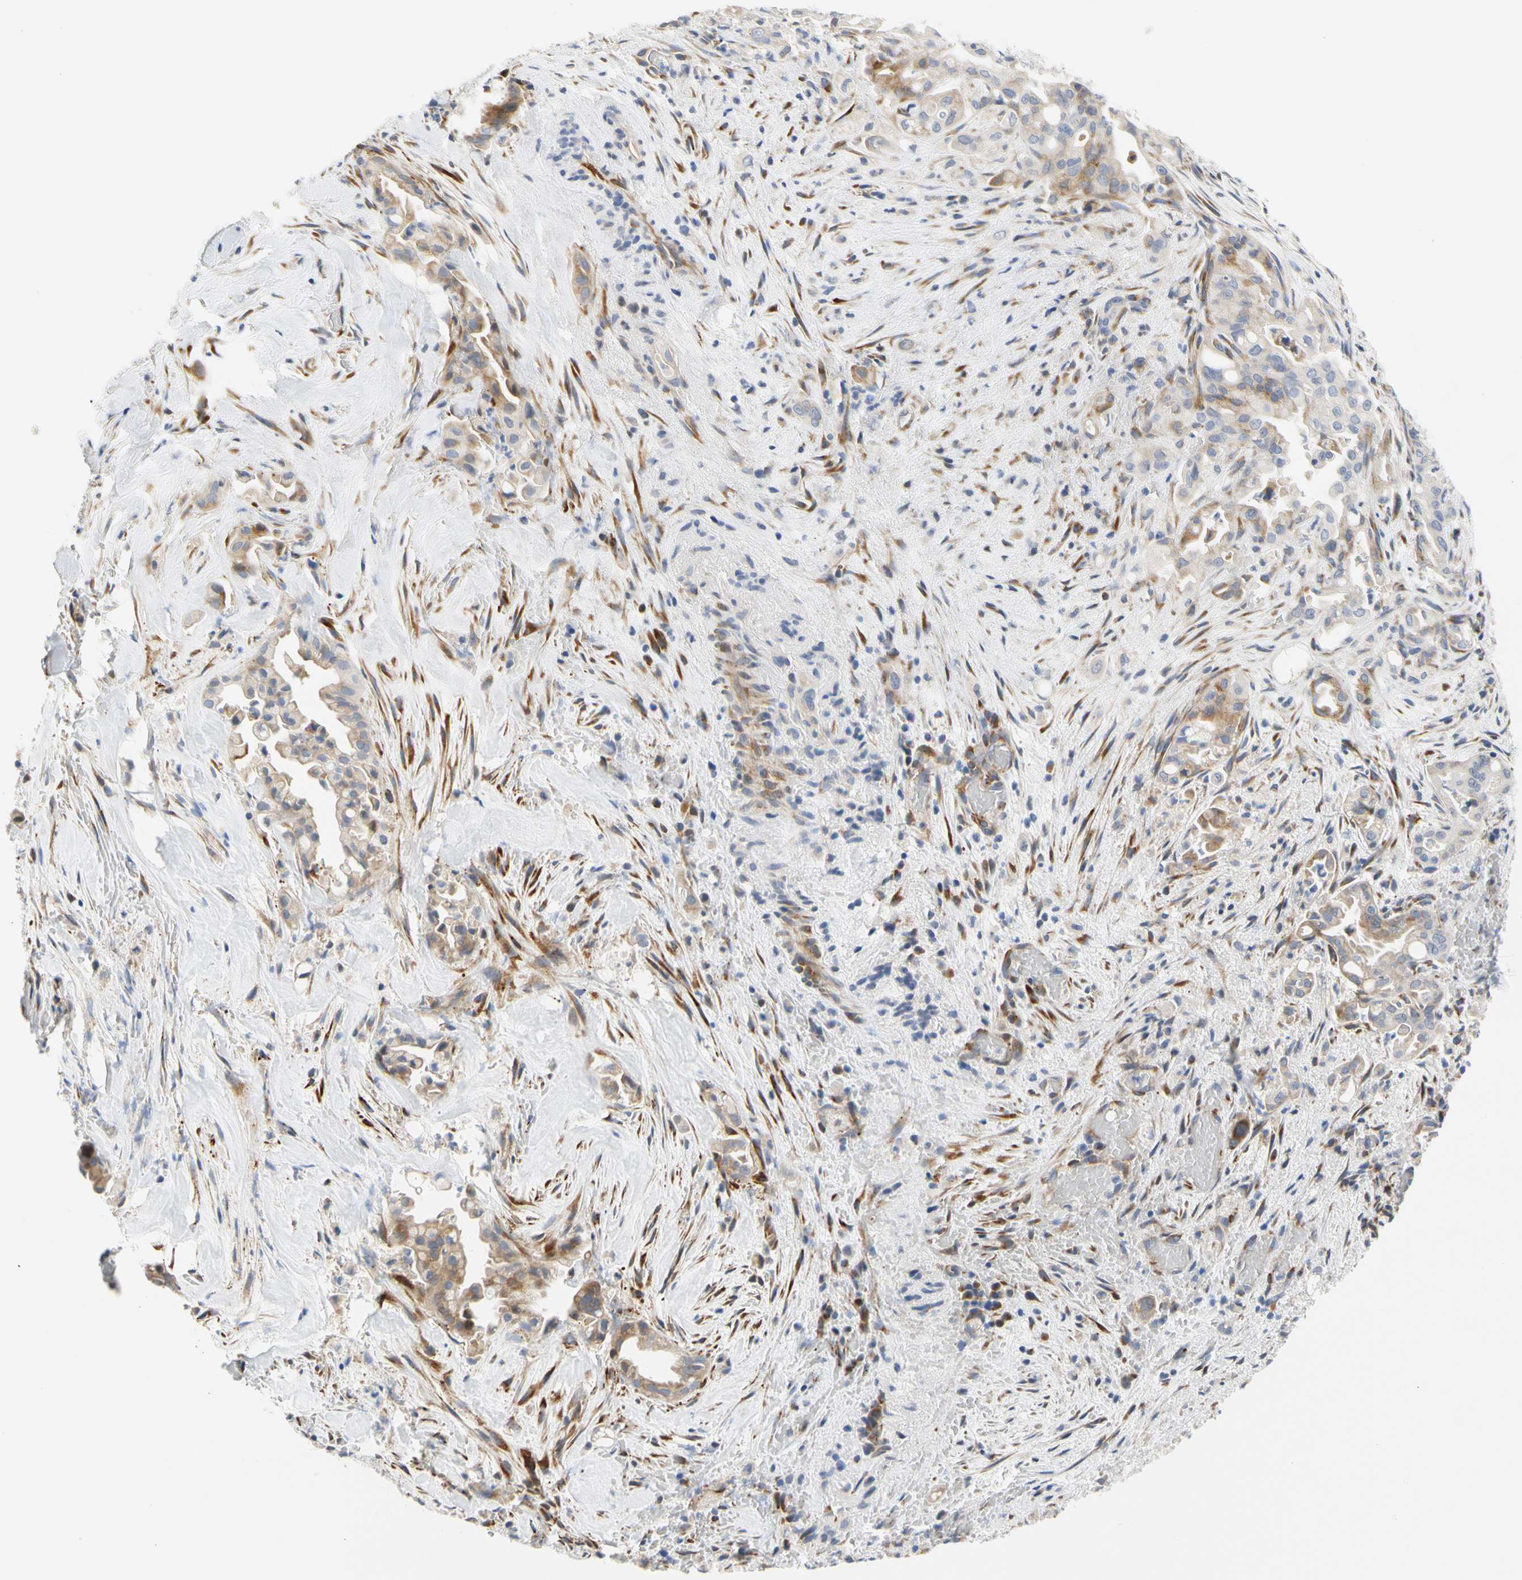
{"staining": {"intensity": "moderate", "quantity": "25%-75%", "location": "cytoplasmic/membranous"}, "tissue": "liver cancer", "cell_type": "Tumor cells", "image_type": "cancer", "snomed": [{"axis": "morphology", "description": "Cholangiocarcinoma"}, {"axis": "topography", "description": "Liver"}], "caption": "Immunohistochemistry (IHC) of human cholangiocarcinoma (liver) demonstrates medium levels of moderate cytoplasmic/membranous positivity in about 25%-75% of tumor cells.", "gene": "ZNF236", "patient": {"sex": "female", "age": 68}}